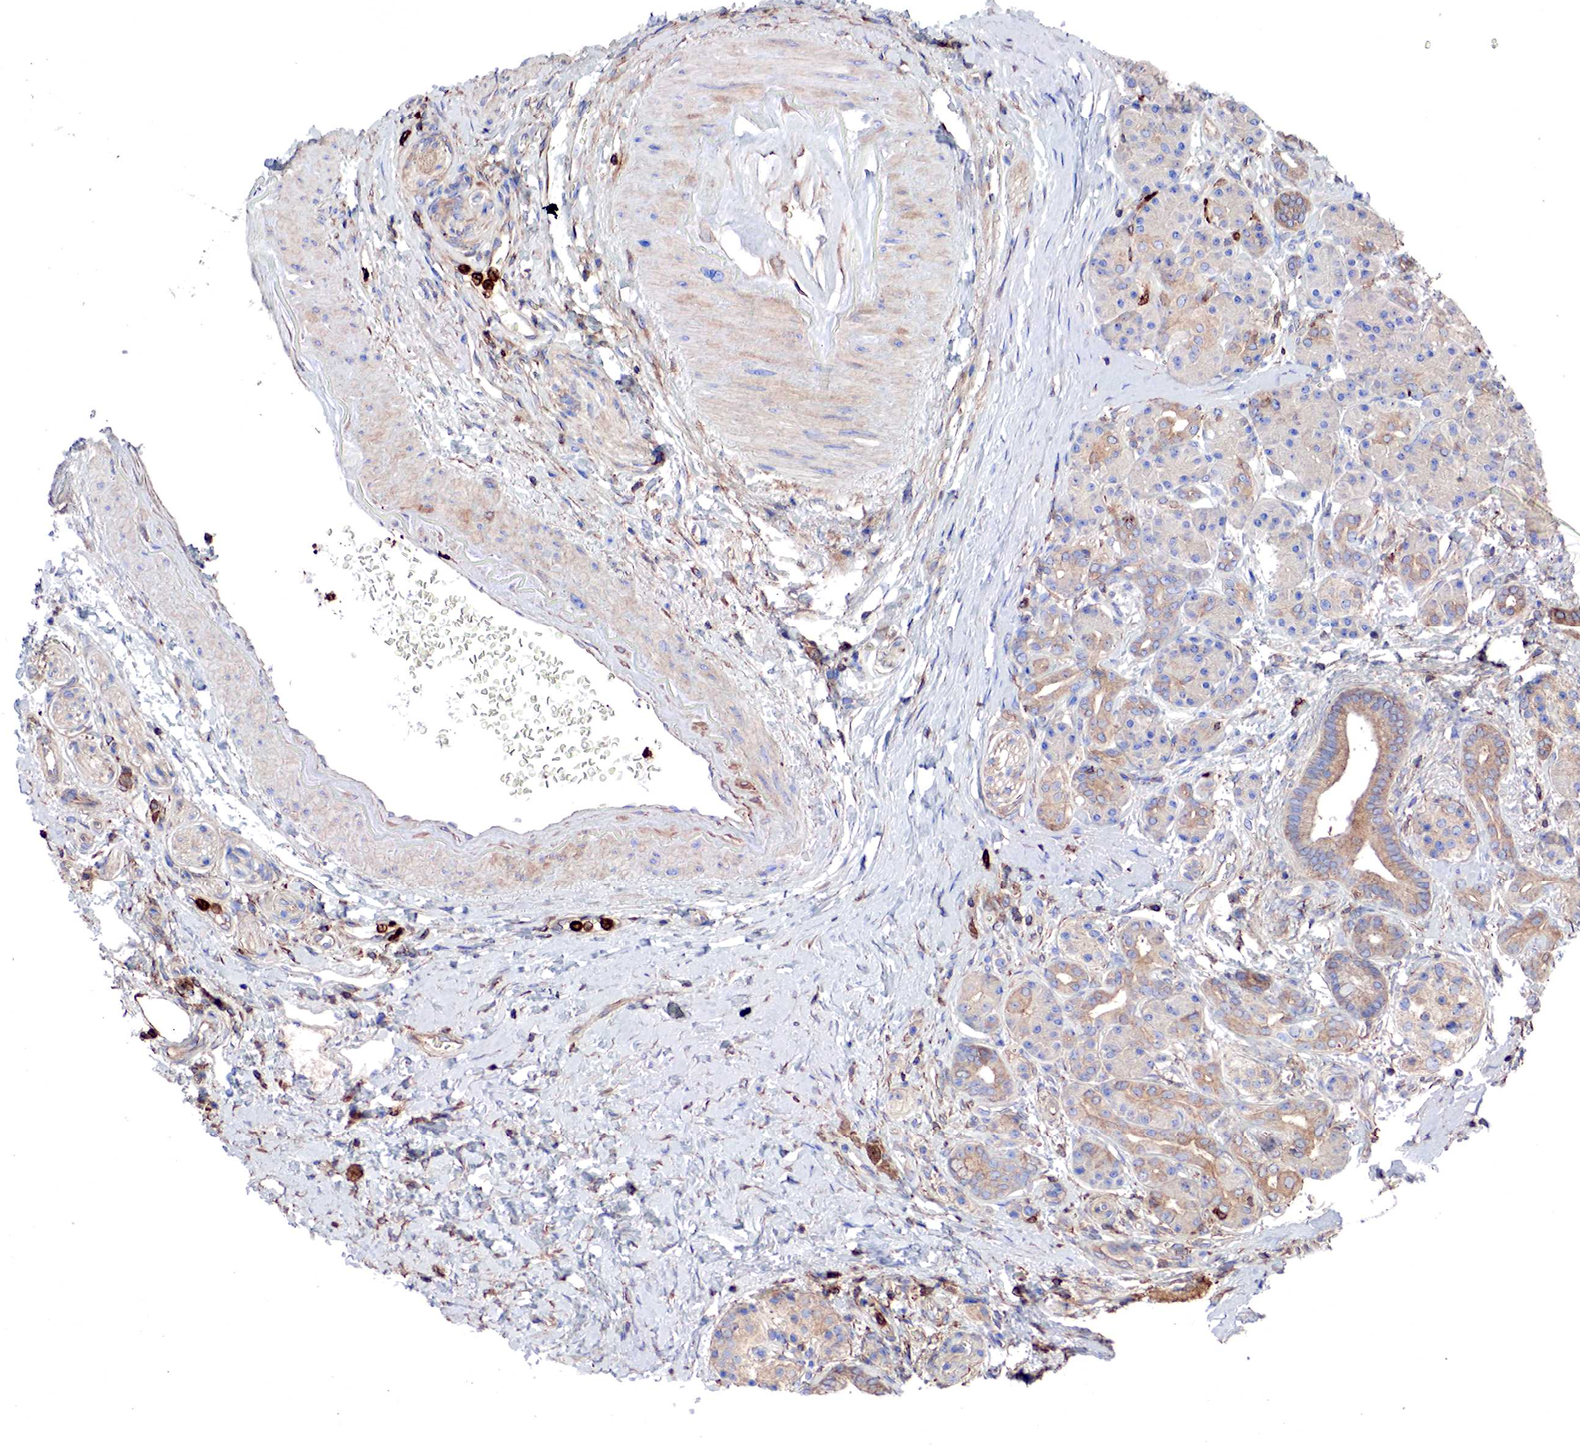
{"staining": {"intensity": "moderate", "quantity": "25%-75%", "location": "cytoplasmic/membranous"}, "tissue": "pancreatic cancer", "cell_type": "Tumor cells", "image_type": "cancer", "snomed": [{"axis": "morphology", "description": "Adenocarcinoma, NOS"}, {"axis": "topography", "description": "Pancreas"}], "caption": "Tumor cells display medium levels of moderate cytoplasmic/membranous expression in about 25%-75% of cells in human adenocarcinoma (pancreatic). The staining was performed using DAB (3,3'-diaminobenzidine) to visualize the protein expression in brown, while the nuclei were stained in blue with hematoxylin (Magnification: 20x).", "gene": "G6PD", "patient": {"sex": "female", "age": 66}}